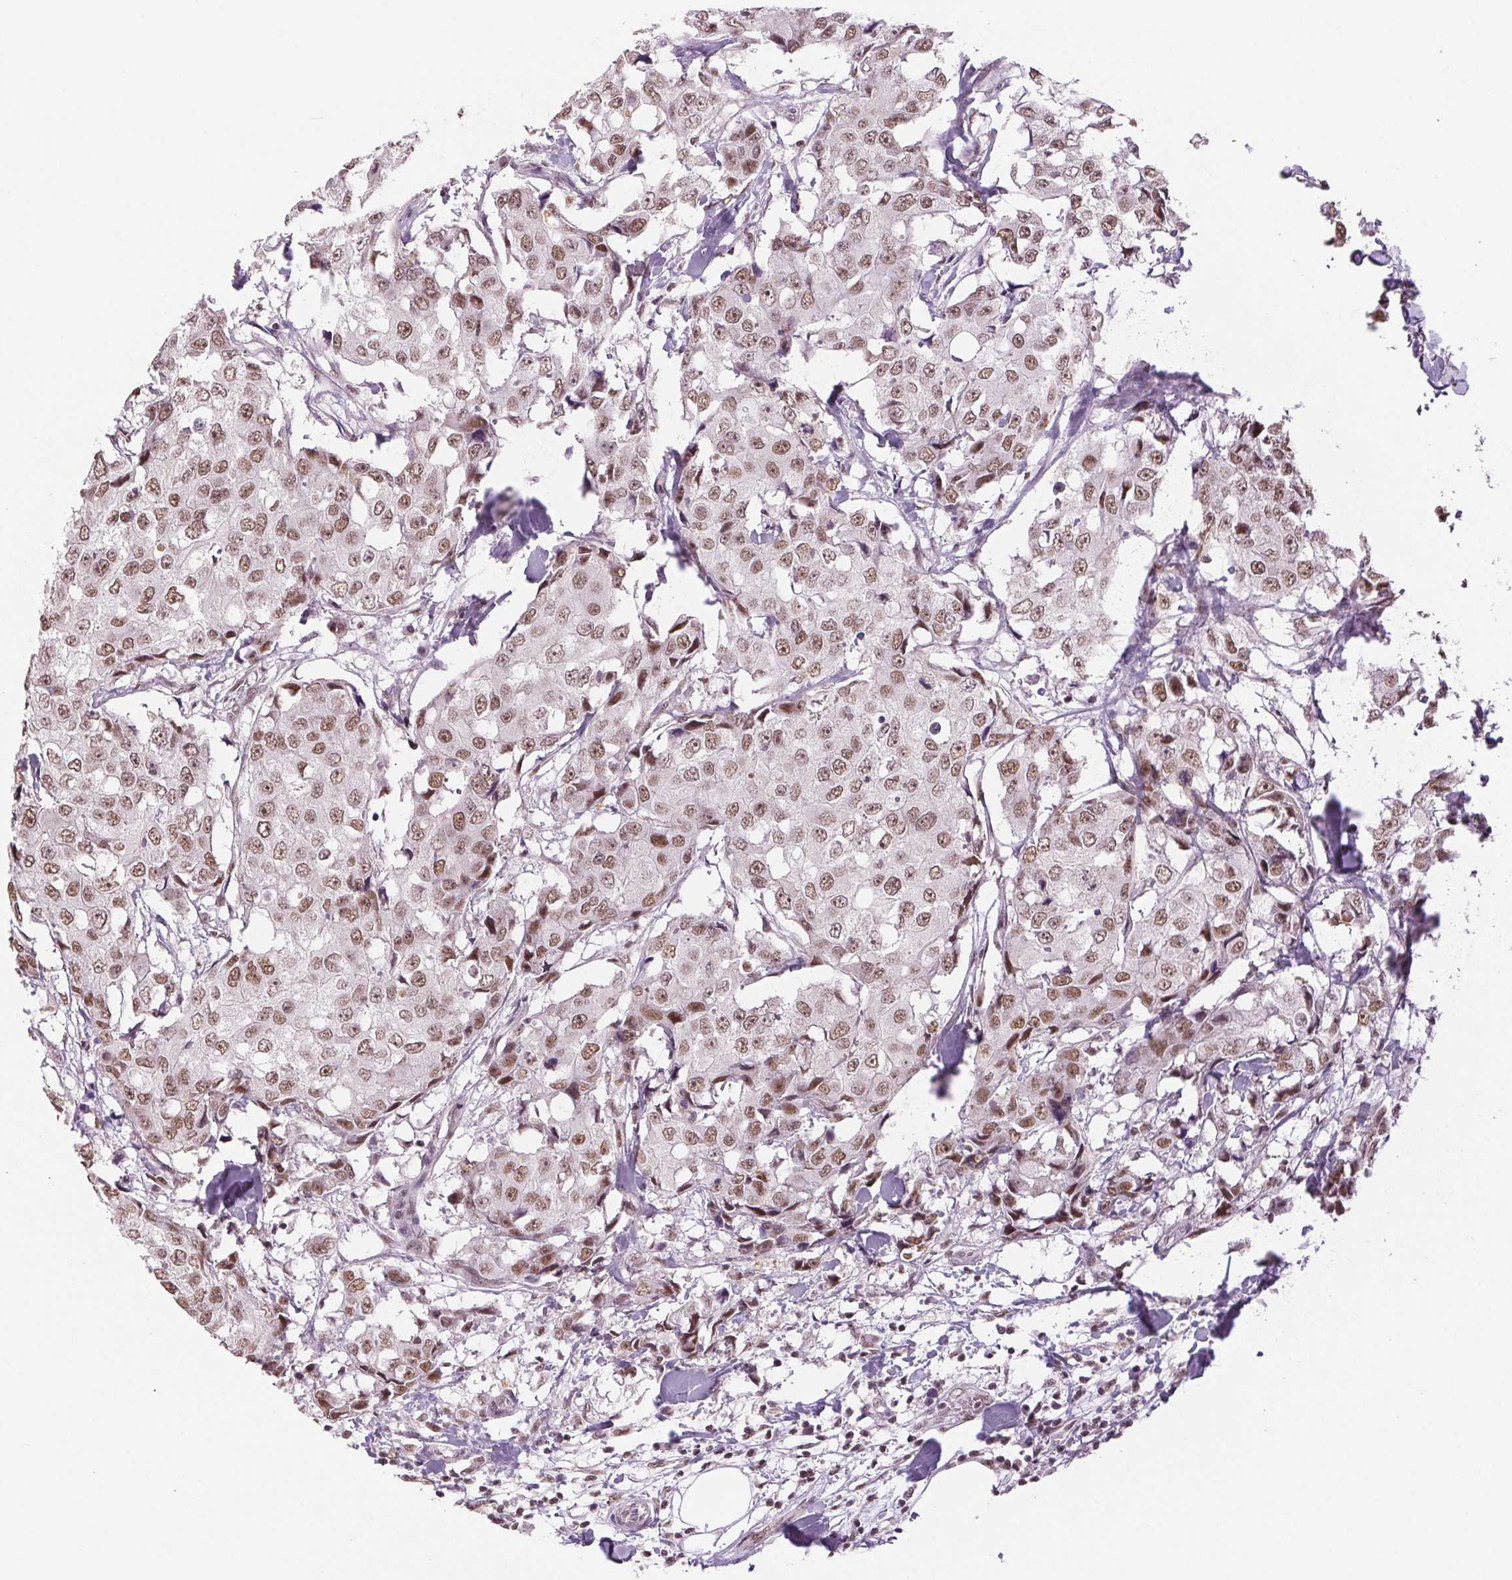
{"staining": {"intensity": "moderate", "quantity": ">75%", "location": "nuclear"}, "tissue": "breast cancer", "cell_type": "Tumor cells", "image_type": "cancer", "snomed": [{"axis": "morphology", "description": "Duct carcinoma"}, {"axis": "topography", "description": "Breast"}], "caption": "The immunohistochemical stain labels moderate nuclear staining in tumor cells of invasive ductal carcinoma (breast) tissue.", "gene": "RPRD1B", "patient": {"sex": "female", "age": 27}}